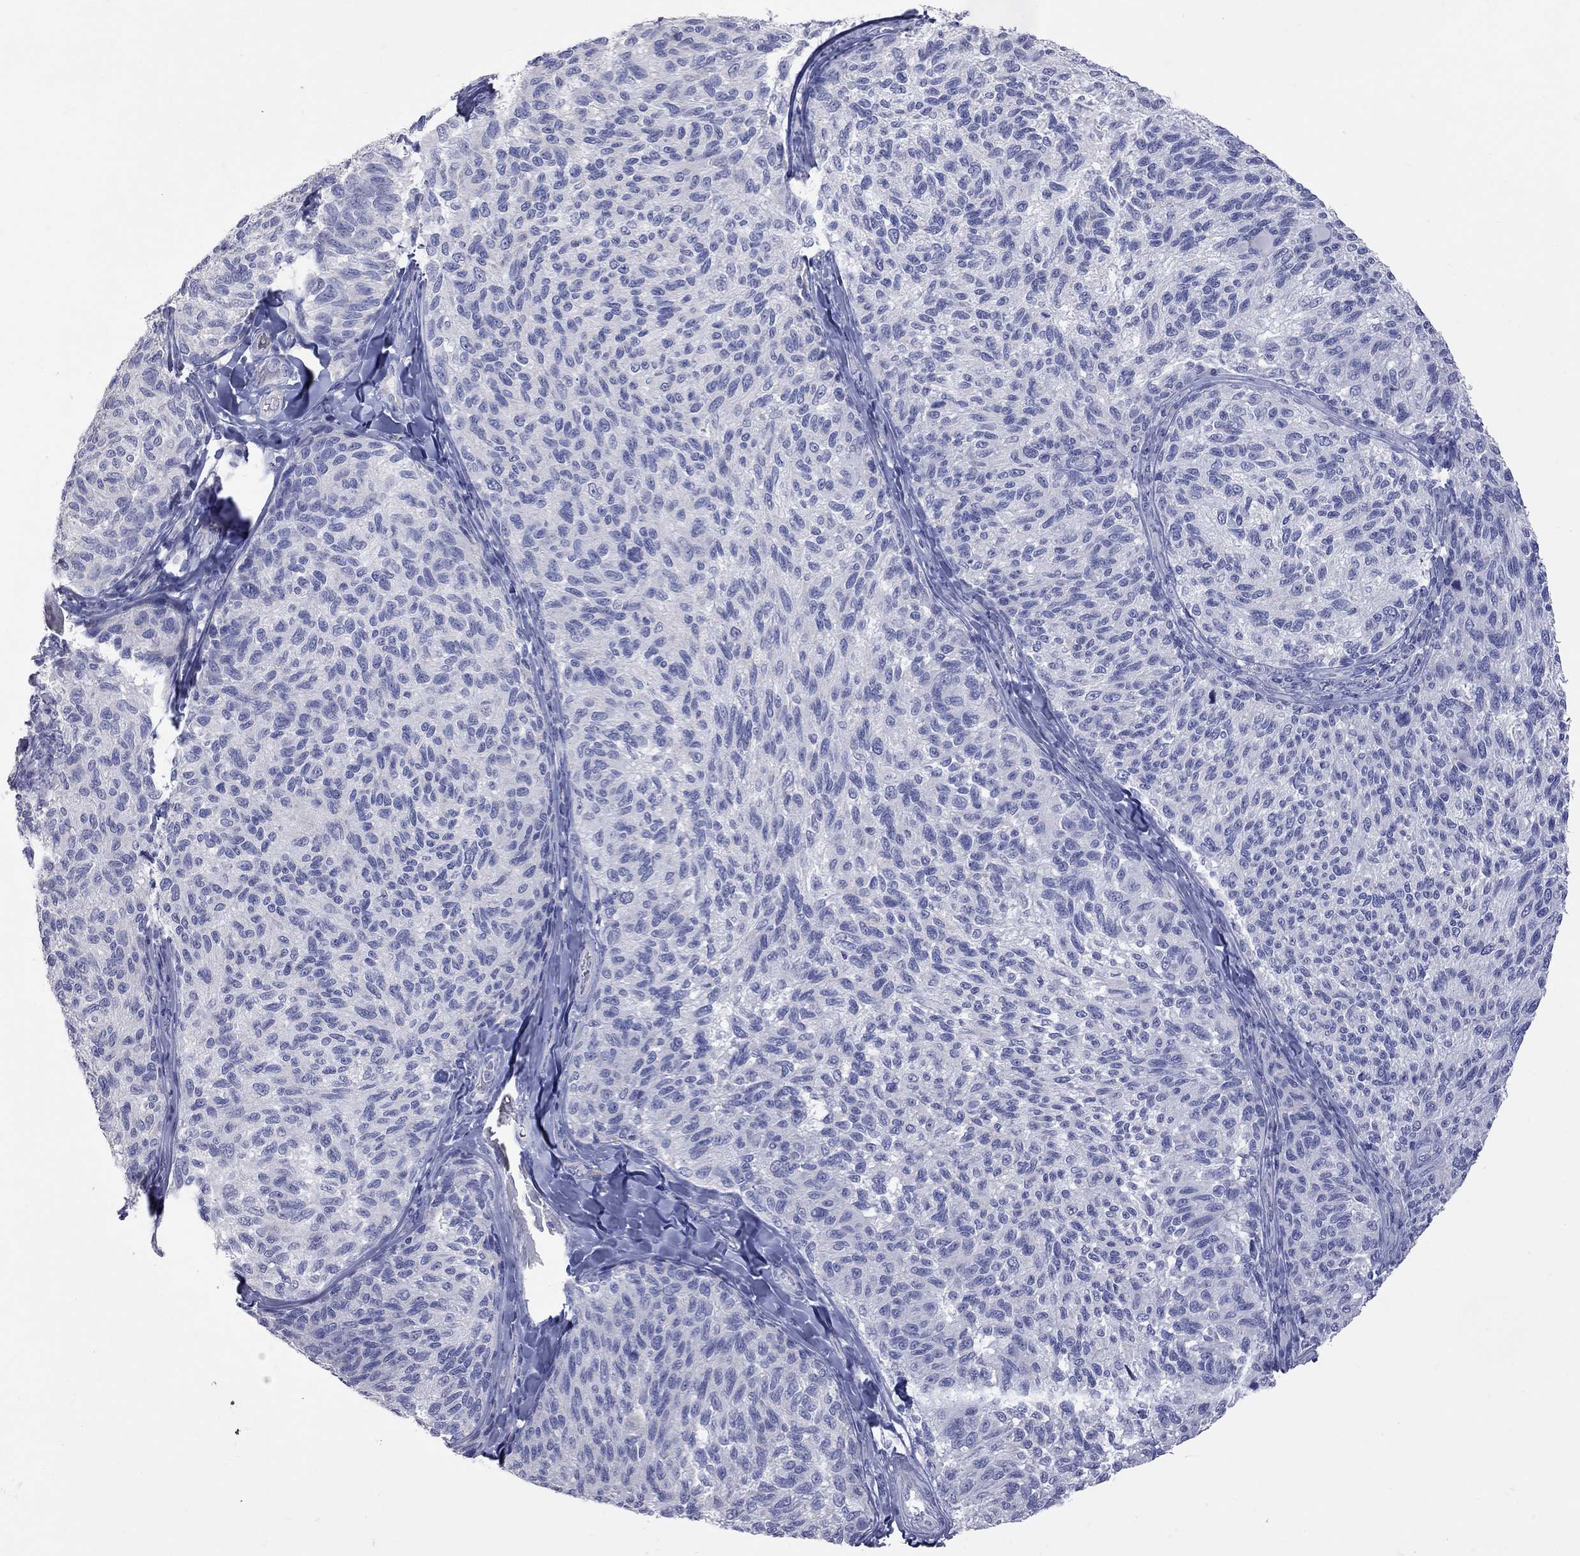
{"staining": {"intensity": "negative", "quantity": "none", "location": "none"}, "tissue": "melanoma", "cell_type": "Tumor cells", "image_type": "cancer", "snomed": [{"axis": "morphology", "description": "Malignant melanoma, NOS"}, {"axis": "topography", "description": "Skin"}], "caption": "This histopathology image is of malignant melanoma stained with IHC to label a protein in brown with the nuclei are counter-stained blue. There is no expression in tumor cells. (Immunohistochemistry (ihc), brightfield microscopy, high magnification).", "gene": "KCND2", "patient": {"sex": "female", "age": 73}}